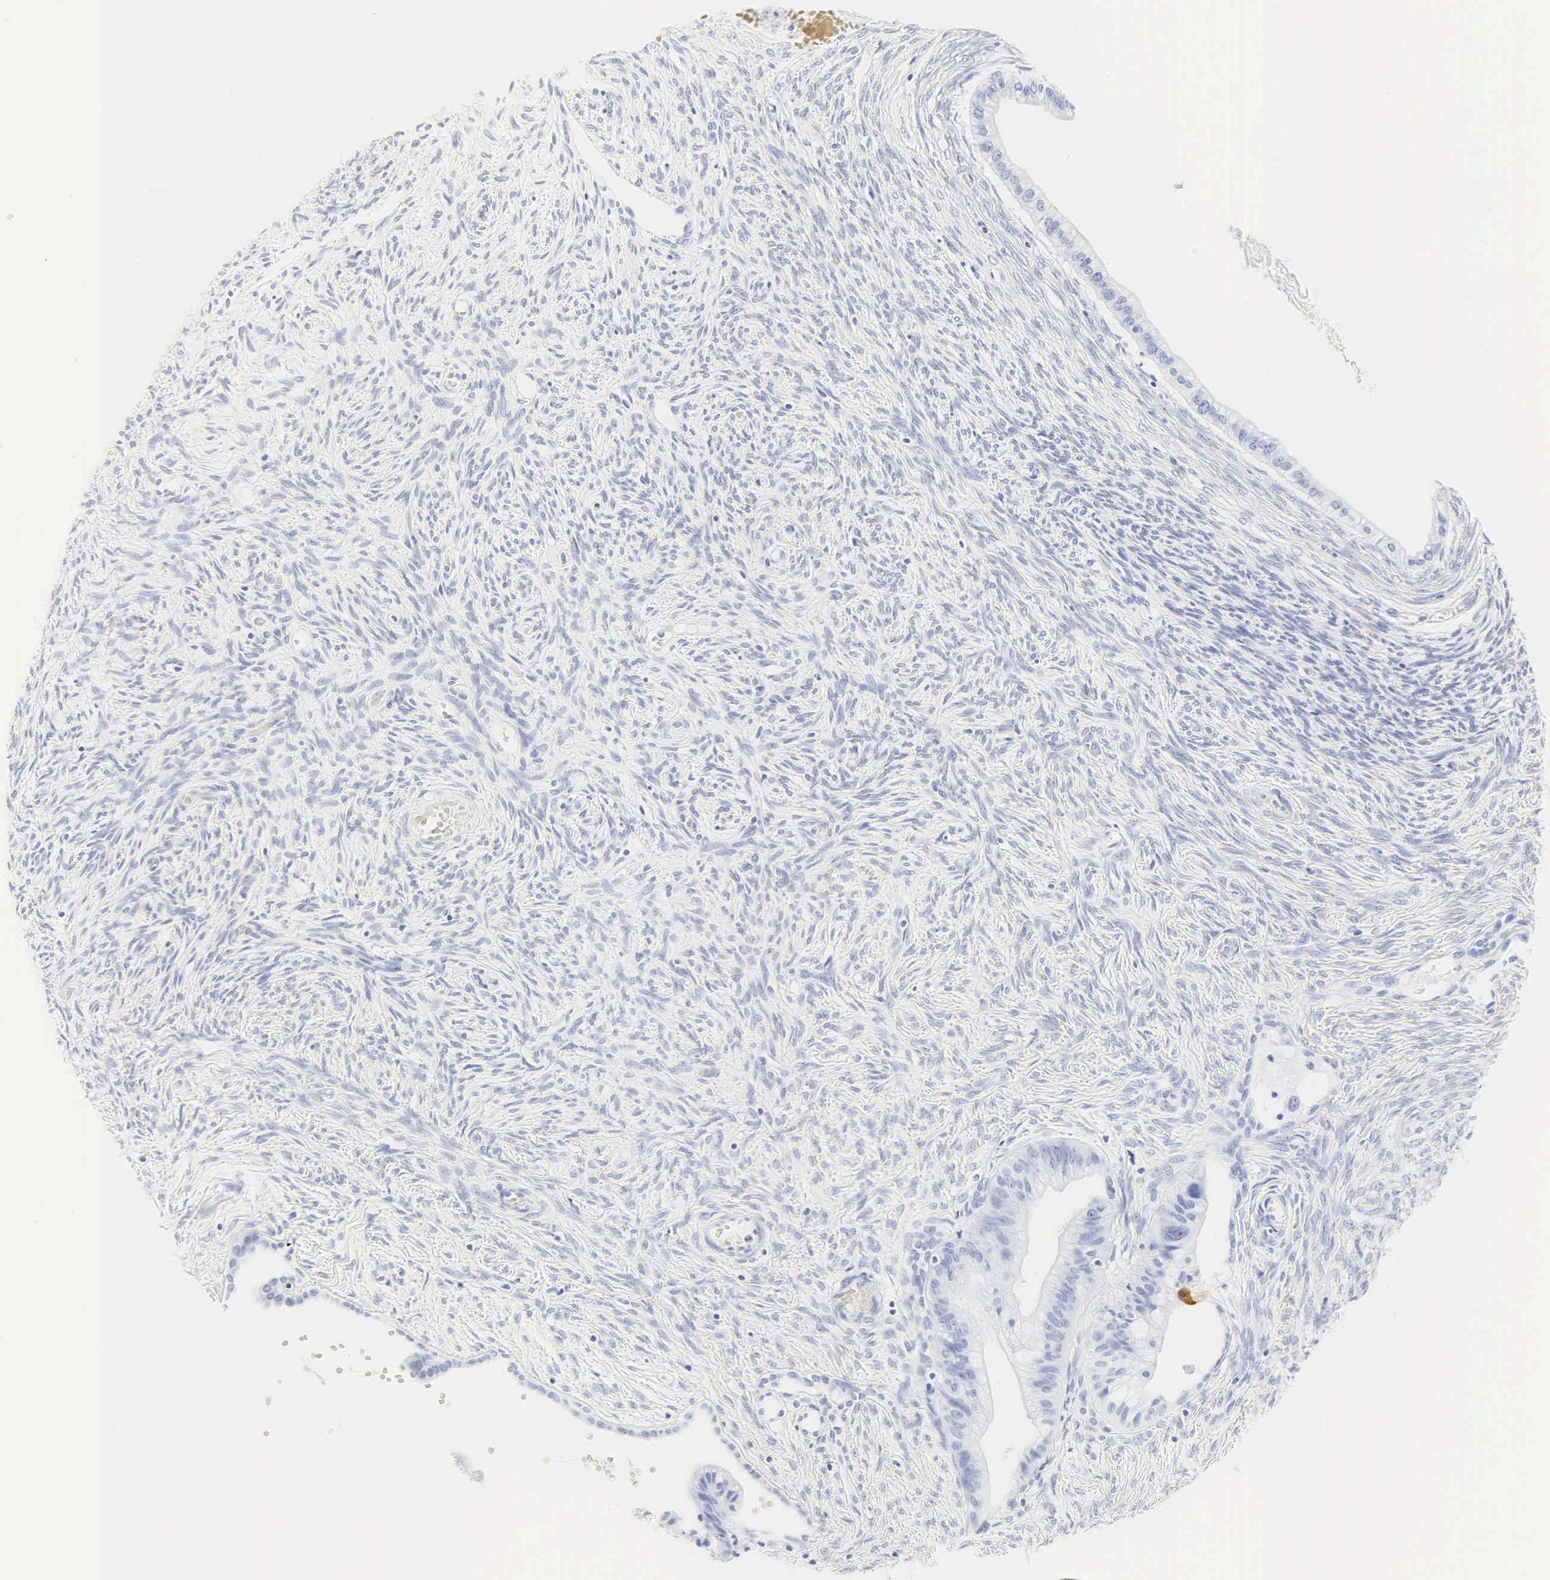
{"staining": {"intensity": "negative", "quantity": "none", "location": "none"}, "tissue": "ovarian cancer", "cell_type": "Tumor cells", "image_type": "cancer", "snomed": [{"axis": "morphology", "description": "Cystadenocarcinoma, mucinous, NOS"}, {"axis": "topography", "description": "Ovary"}], "caption": "Tumor cells show no significant expression in ovarian cancer (mucinous cystadenocarcinoma).", "gene": "CGB3", "patient": {"sex": "female", "age": 57}}